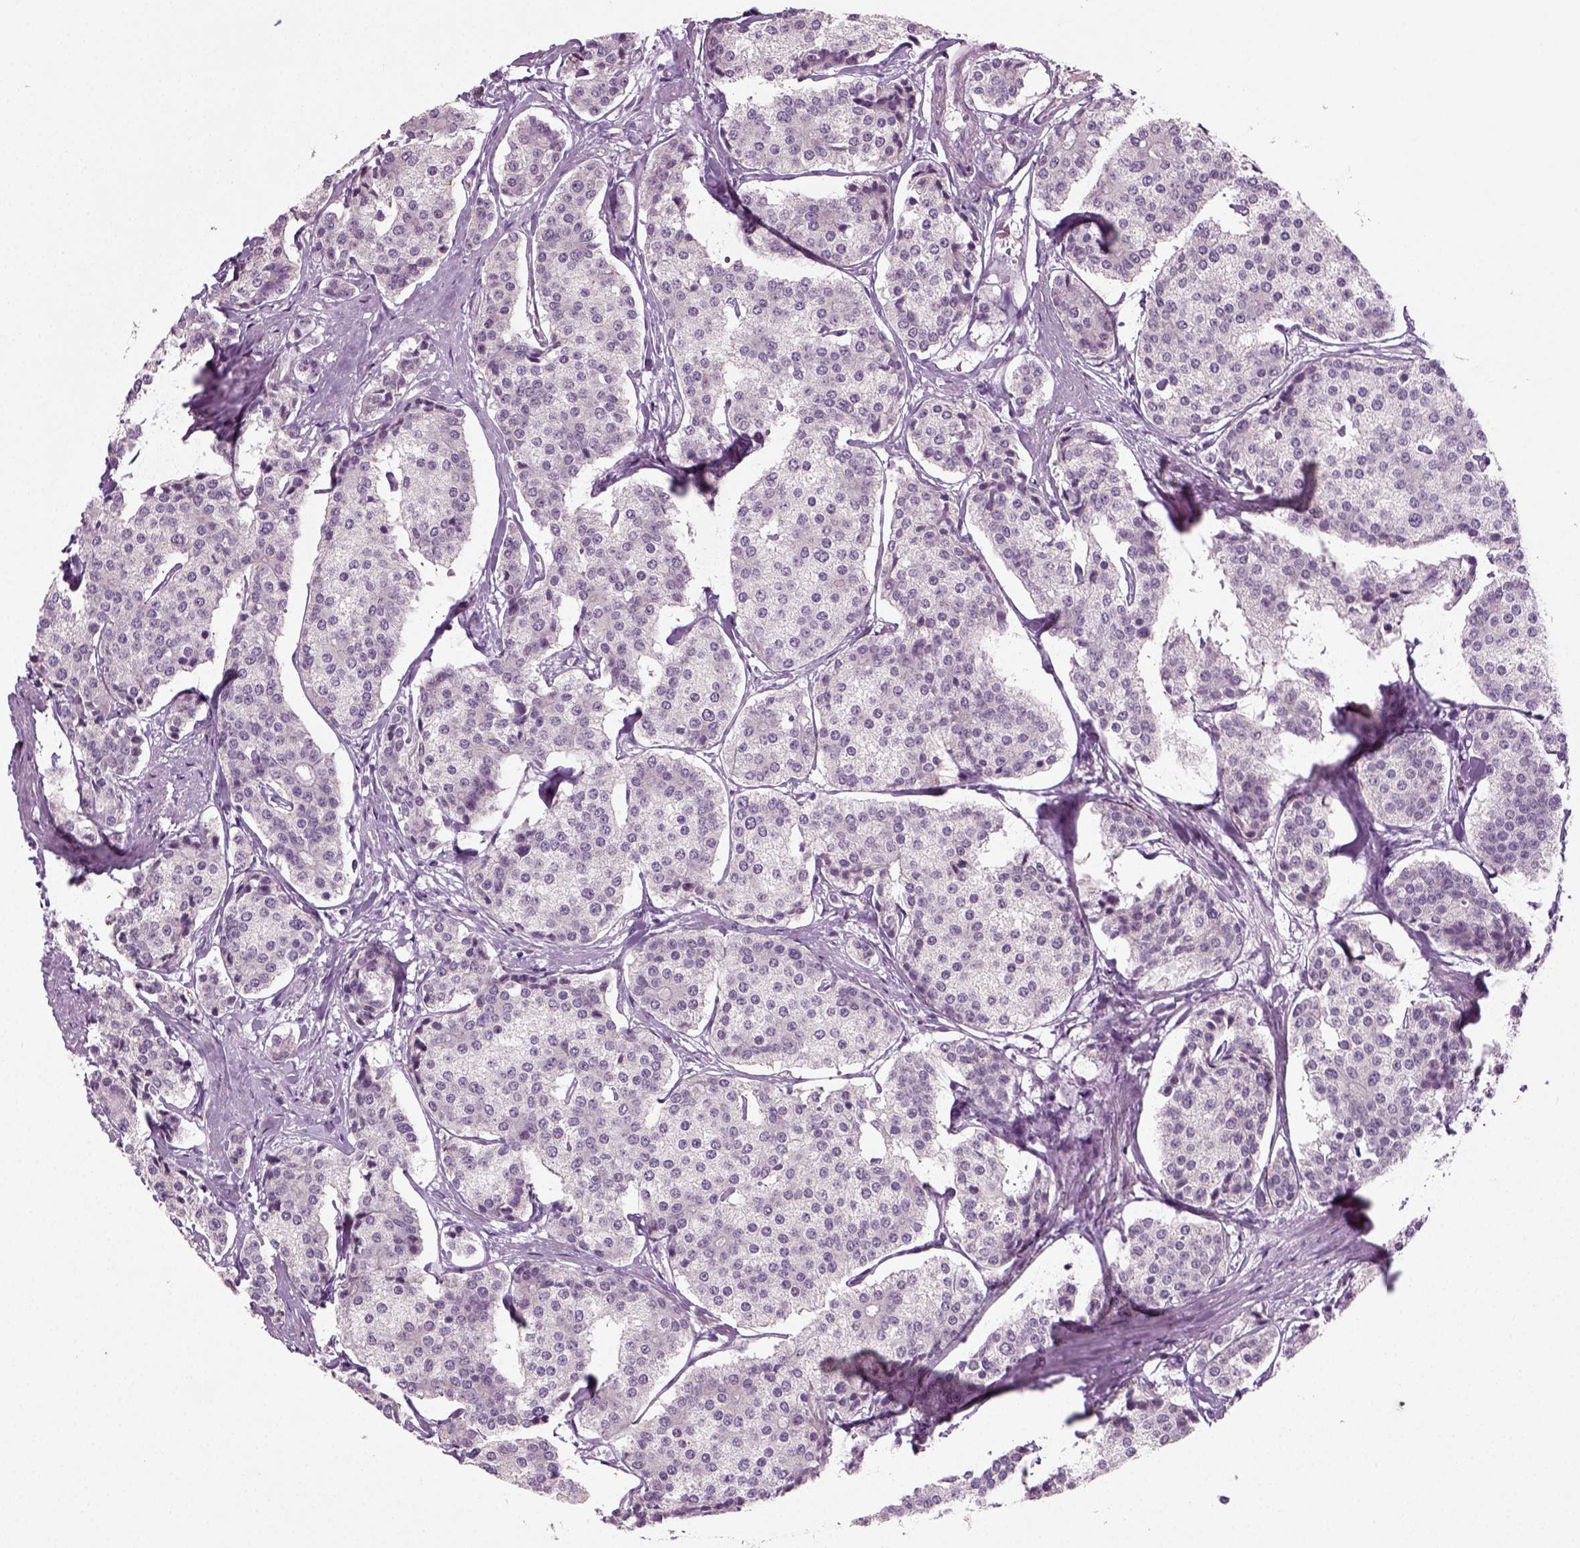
{"staining": {"intensity": "negative", "quantity": "none", "location": "none"}, "tissue": "carcinoid", "cell_type": "Tumor cells", "image_type": "cancer", "snomed": [{"axis": "morphology", "description": "Carcinoid, malignant, NOS"}, {"axis": "topography", "description": "Small intestine"}], "caption": "Tumor cells are negative for brown protein staining in carcinoid.", "gene": "SYNGAP1", "patient": {"sex": "female", "age": 65}}